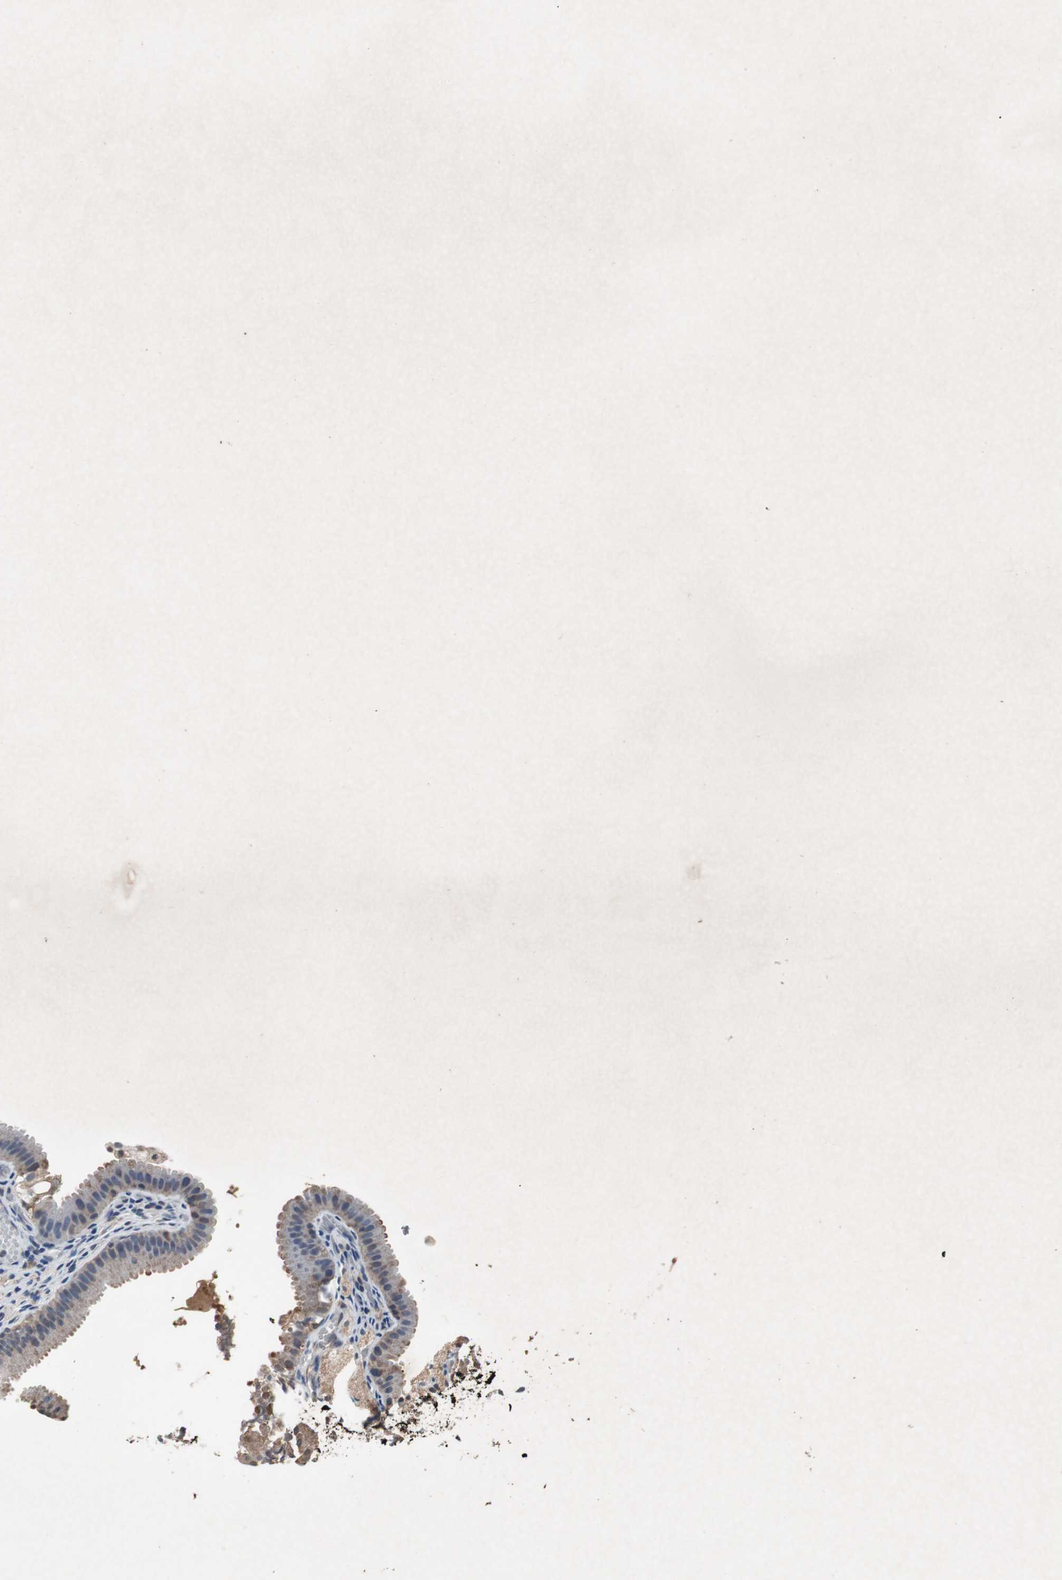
{"staining": {"intensity": "weak", "quantity": ">75%", "location": "cytoplasmic/membranous"}, "tissue": "gallbladder", "cell_type": "Glandular cells", "image_type": "normal", "snomed": [{"axis": "morphology", "description": "Normal tissue, NOS"}, {"axis": "topography", "description": "Gallbladder"}], "caption": "Immunohistochemical staining of unremarkable gallbladder demonstrates low levels of weak cytoplasmic/membranous positivity in about >75% of glandular cells.", "gene": "ZSCAN22", "patient": {"sex": "female", "age": 24}}